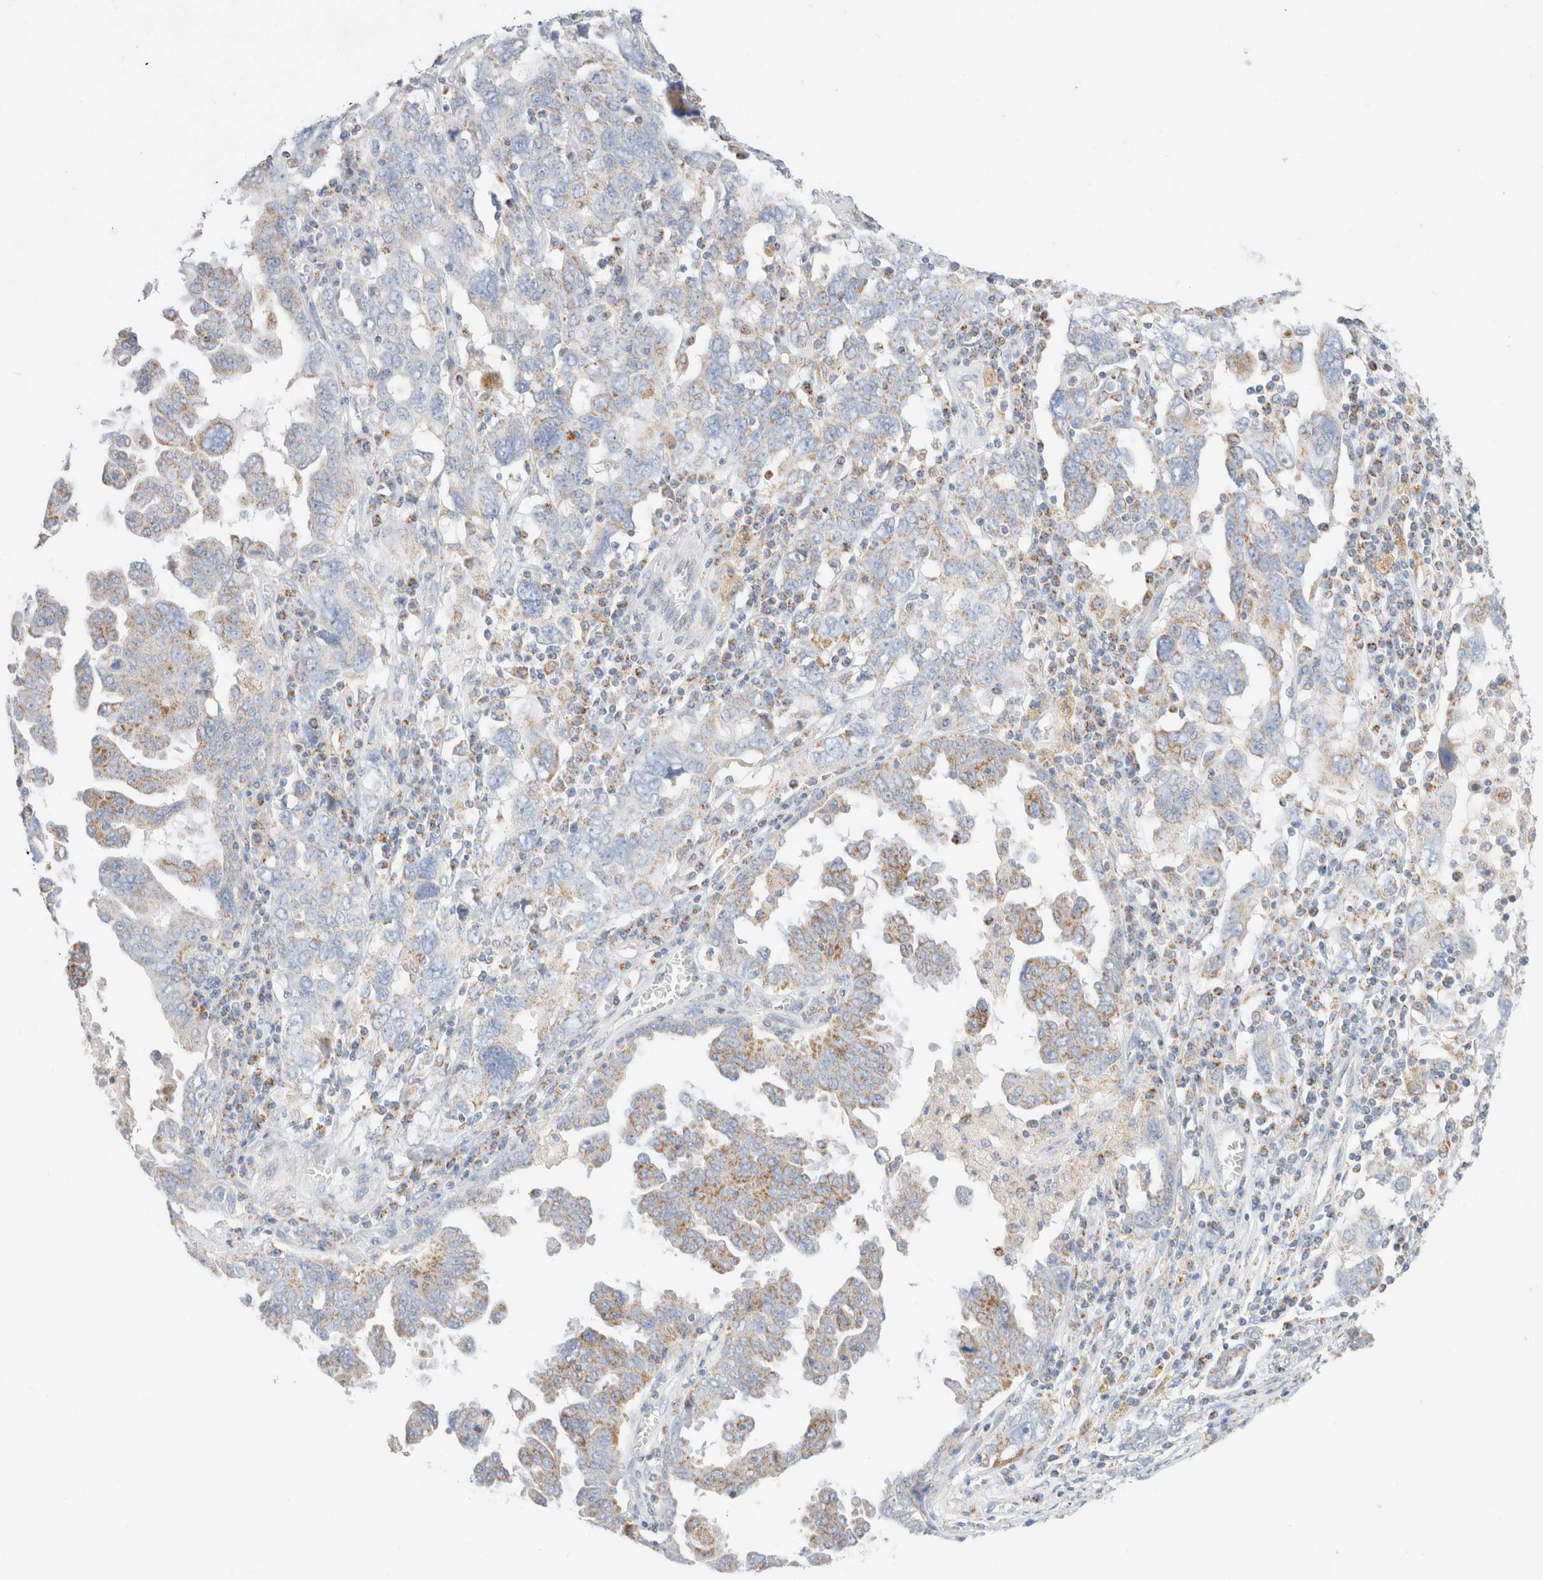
{"staining": {"intensity": "weak", "quantity": "25%-75%", "location": "cytoplasmic/membranous"}, "tissue": "ovarian cancer", "cell_type": "Tumor cells", "image_type": "cancer", "snomed": [{"axis": "morphology", "description": "Carcinoma, endometroid"}, {"axis": "topography", "description": "Ovary"}], "caption": "Ovarian cancer (endometroid carcinoma) stained for a protein exhibits weak cytoplasmic/membranous positivity in tumor cells.", "gene": "ATP6V1C1", "patient": {"sex": "female", "age": 62}}